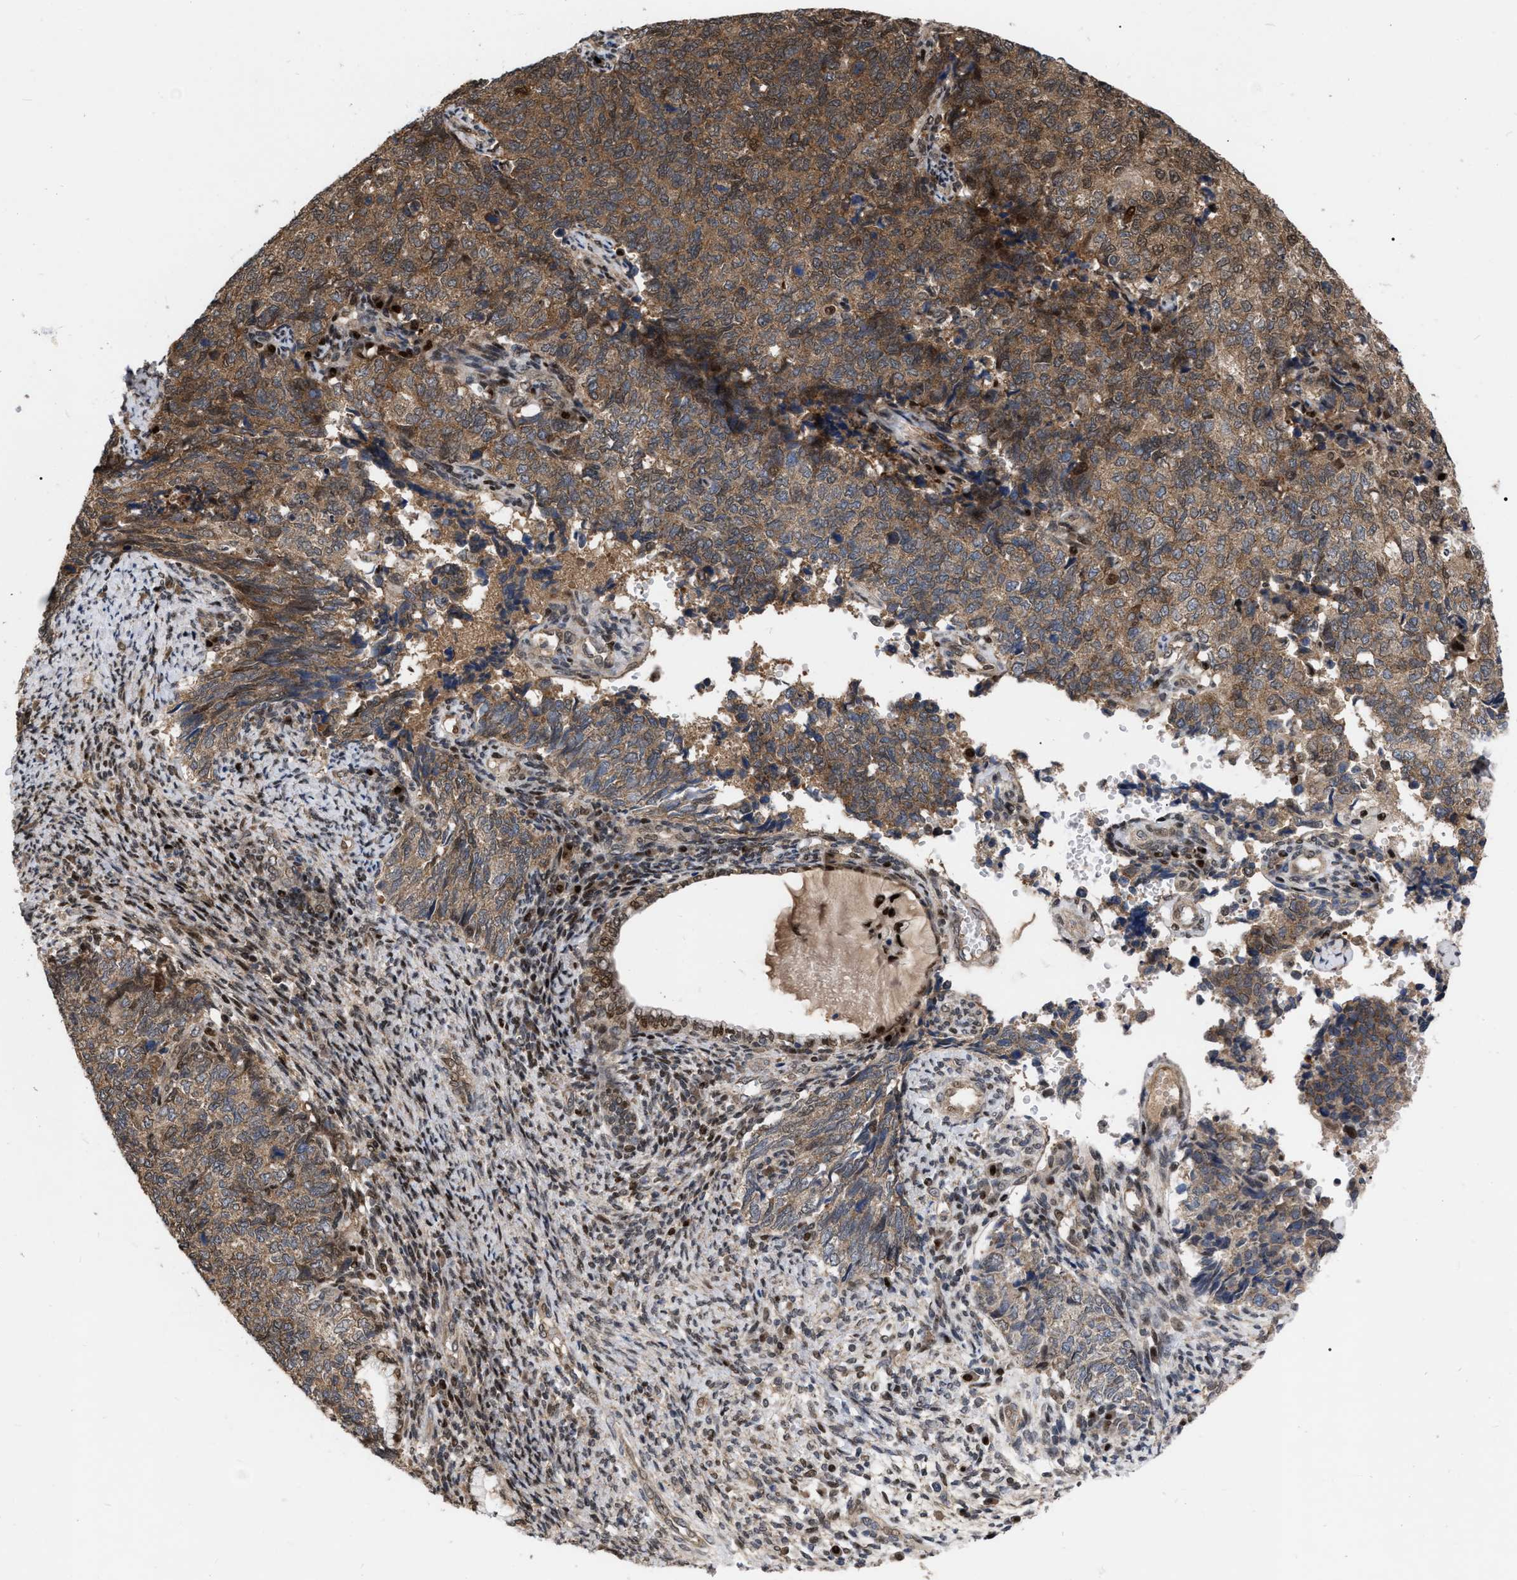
{"staining": {"intensity": "weak", "quantity": ">75%", "location": "cytoplasmic/membranous,nuclear"}, "tissue": "cervical cancer", "cell_type": "Tumor cells", "image_type": "cancer", "snomed": [{"axis": "morphology", "description": "Squamous cell carcinoma, NOS"}, {"axis": "topography", "description": "Cervix"}], "caption": "An immunohistochemistry (IHC) histopathology image of tumor tissue is shown. Protein staining in brown labels weak cytoplasmic/membranous and nuclear positivity in squamous cell carcinoma (cervical) within tumor cells.", "gene": "MDM4", "patient": {"sex": "female", "age": 63}}